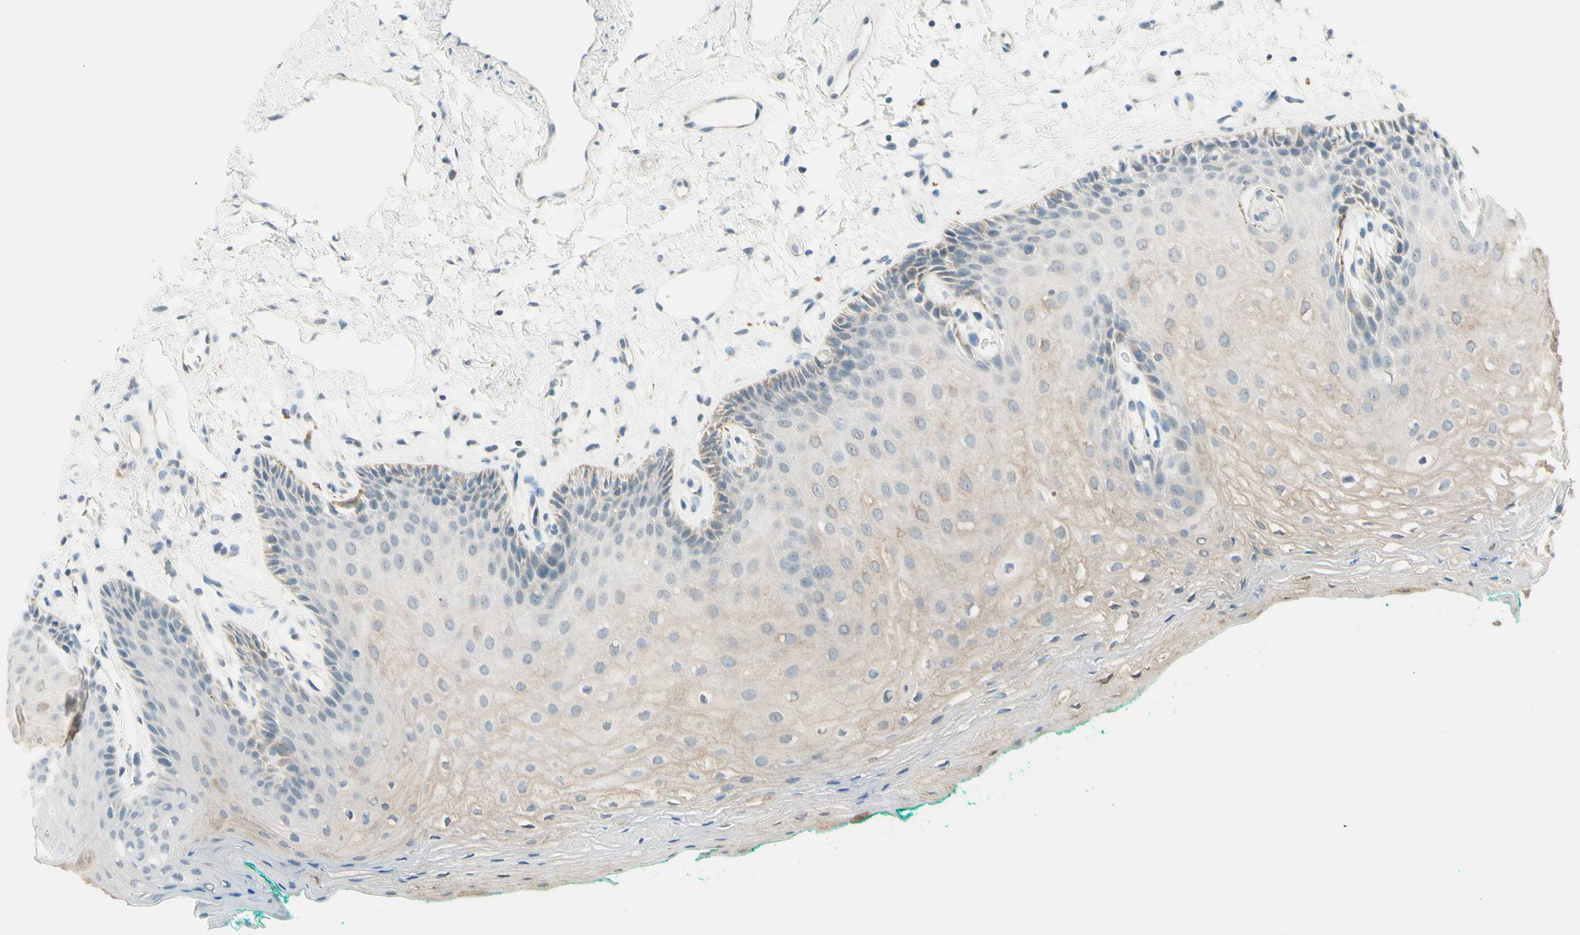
{"staining": {"intensity": "weak", "quantity": "25%-75%", "location": "cytoplasmic/membranous"}, "tissue": "oral mucosa", "cell_type": "Squamous epithelial cells", "image_type": "normal", "snomed": [{"axis": "morphology", "description": "Normal tissue, NOS"}, {"axis": "topography", "description": "Skeletal muscle"}, {"axis": "topography", "description": "Oral tissue"}, {"axis": "topography", "description": "Peripheral nerve tissue"}], "caption": "Immunohistochemistry (IHC) of normal oral mucosa exhibits low levels of weak cytoplasmic/membranous expression in approximately 25%-75% of squamous epithelial cells.", "gene": "JPH1", "patient": {"sex": "female", "age": 84}}